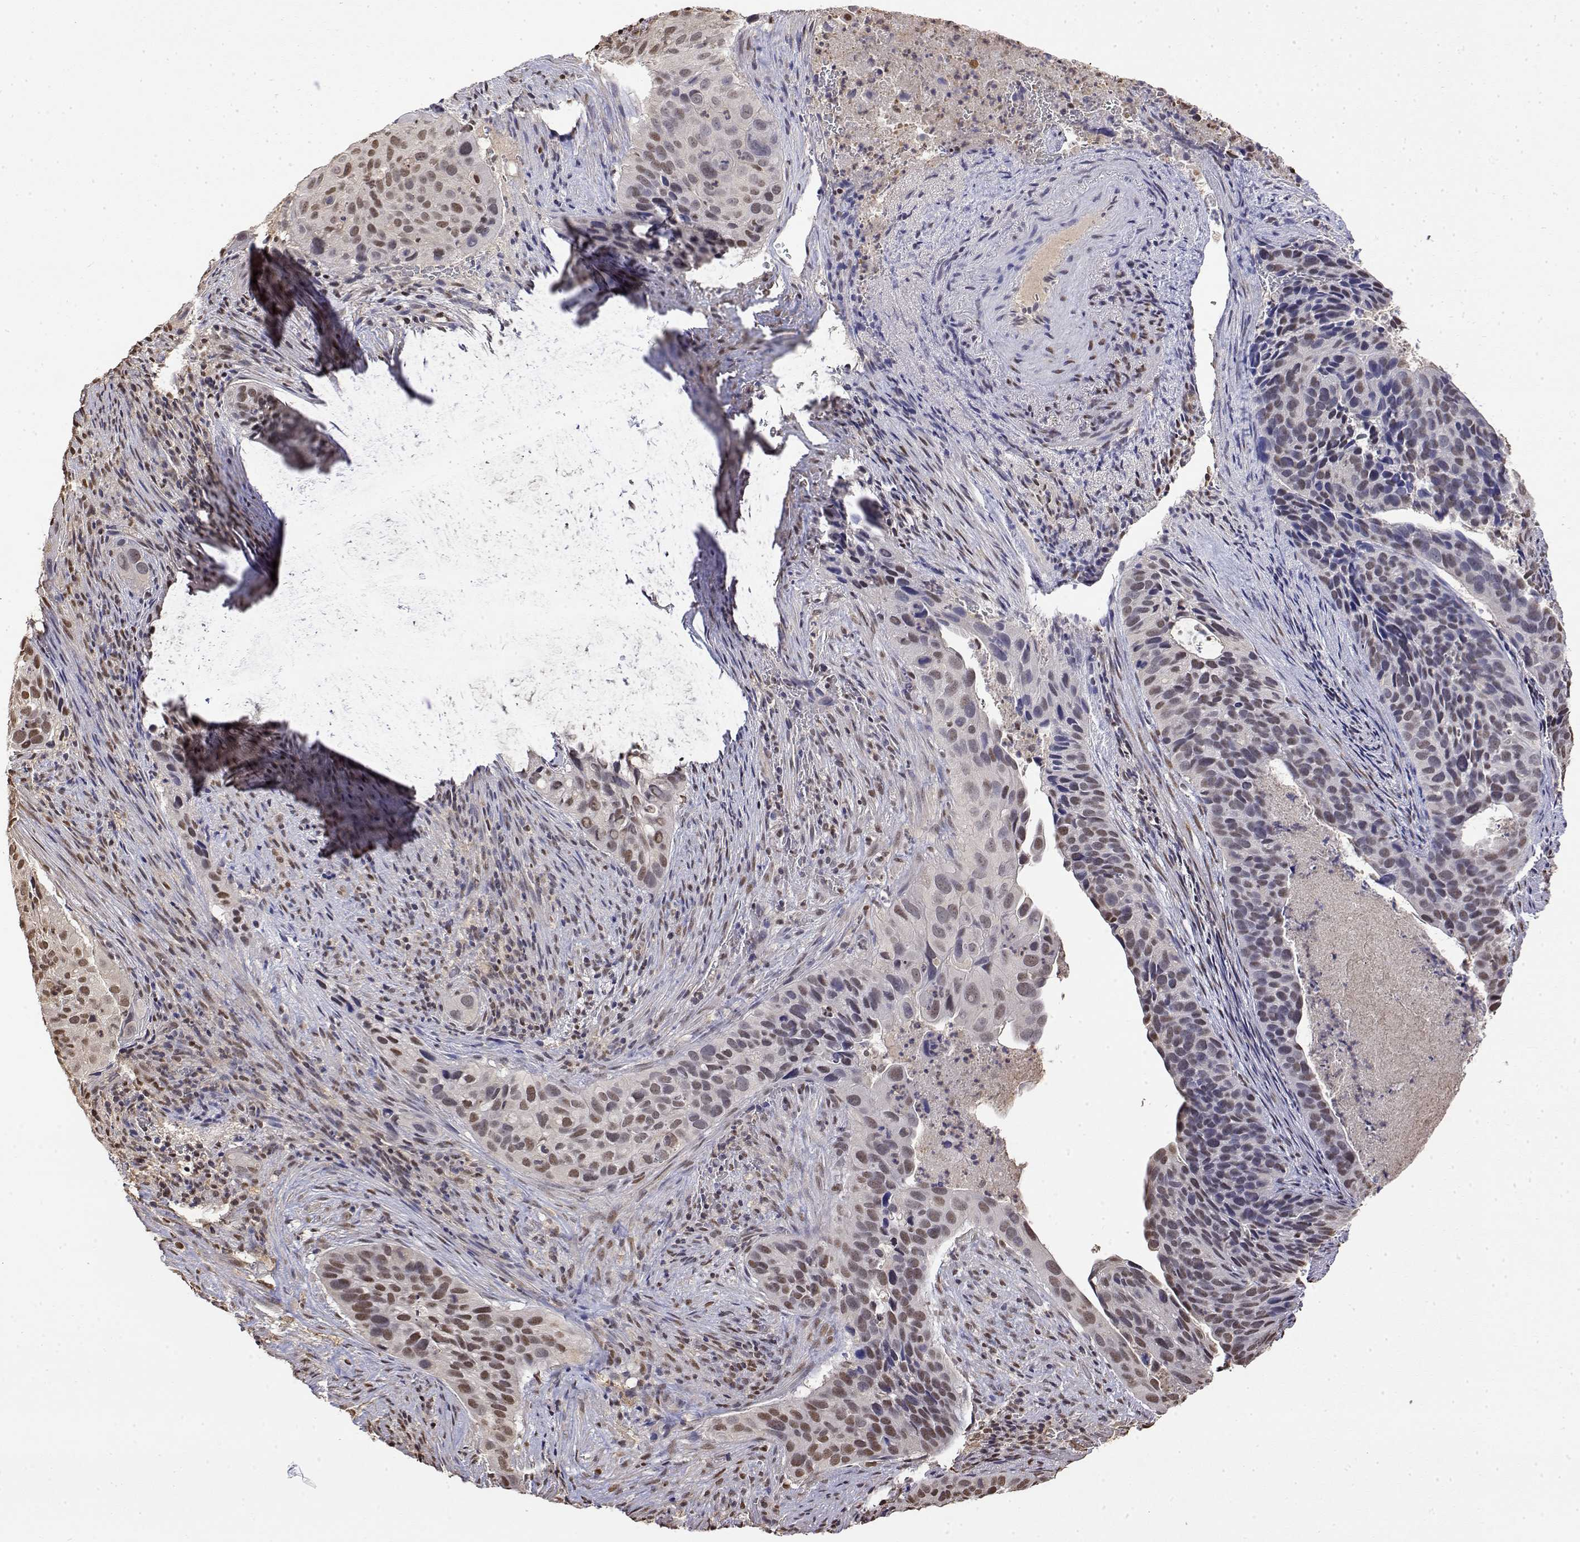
{"staining": {"intensity": "moderate", "quantity": "<25%", "location": "nuclear"}, "tissue": "cervical cancer", "cell_type": "Tumor cells", "image_type": "cancer", "snomed": [{"axis": "morphology", "description": "Squamous cell carcinoma, NOS"}, {"axis": "topography", "description": "Cervix"}], "caption": "Squamous cell carcinoma (cervical) stained with a brown dye demonstrates moderate nuclear positive positivity in about <25% of tumor cells.", "gene": "TPI1", "patient": {"sex": "female", "age": 38}}